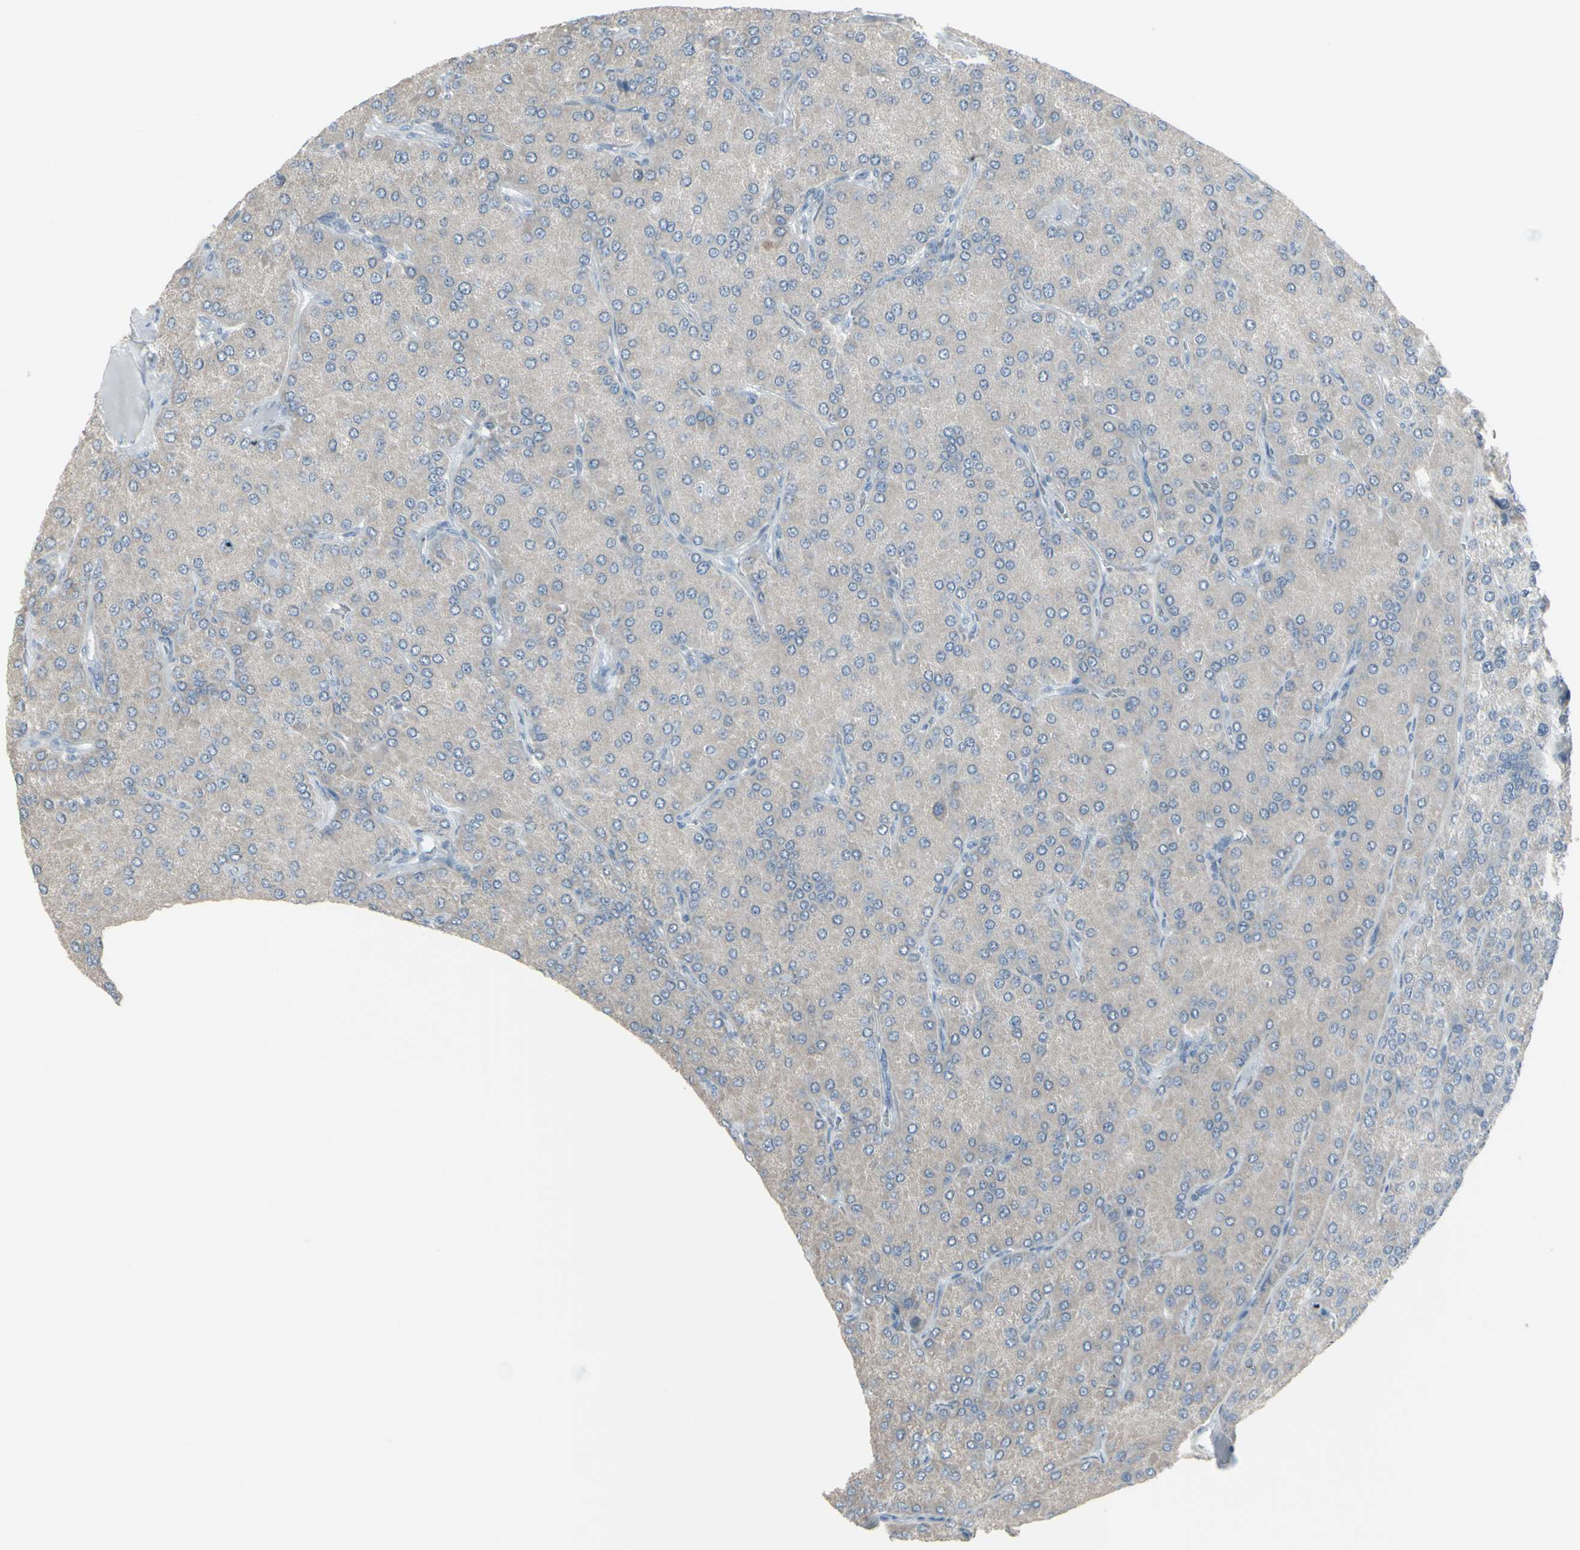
{"staining": {"intensity": "weak", "quantity": ">75%", "location": "cytoplasmic/membranous"}, "tissue": "parathyroid gland", "cell_type": "Glandular cells", "image_type": "normal", "snomed": [{"axis": "morphology", "description": "Normal tissue, NOS"}, {"axis": "morphology", "description": "Adenoma, NOS"}, {"axis": "topography", "description": "Parathyroid gland"}], "caption": "IHC image of benign parathyroid gland: parathyroid gland stained using immunohistochemistry (IHC) demonstrates low levels of weak protein expression localized specifically in the cytoplasmic/membranous of glandular cells, appearing as a cytoplasmic/membranous brown color.", "gene": "RAB3A", "patient": {"sex": "female", "age": 86}}